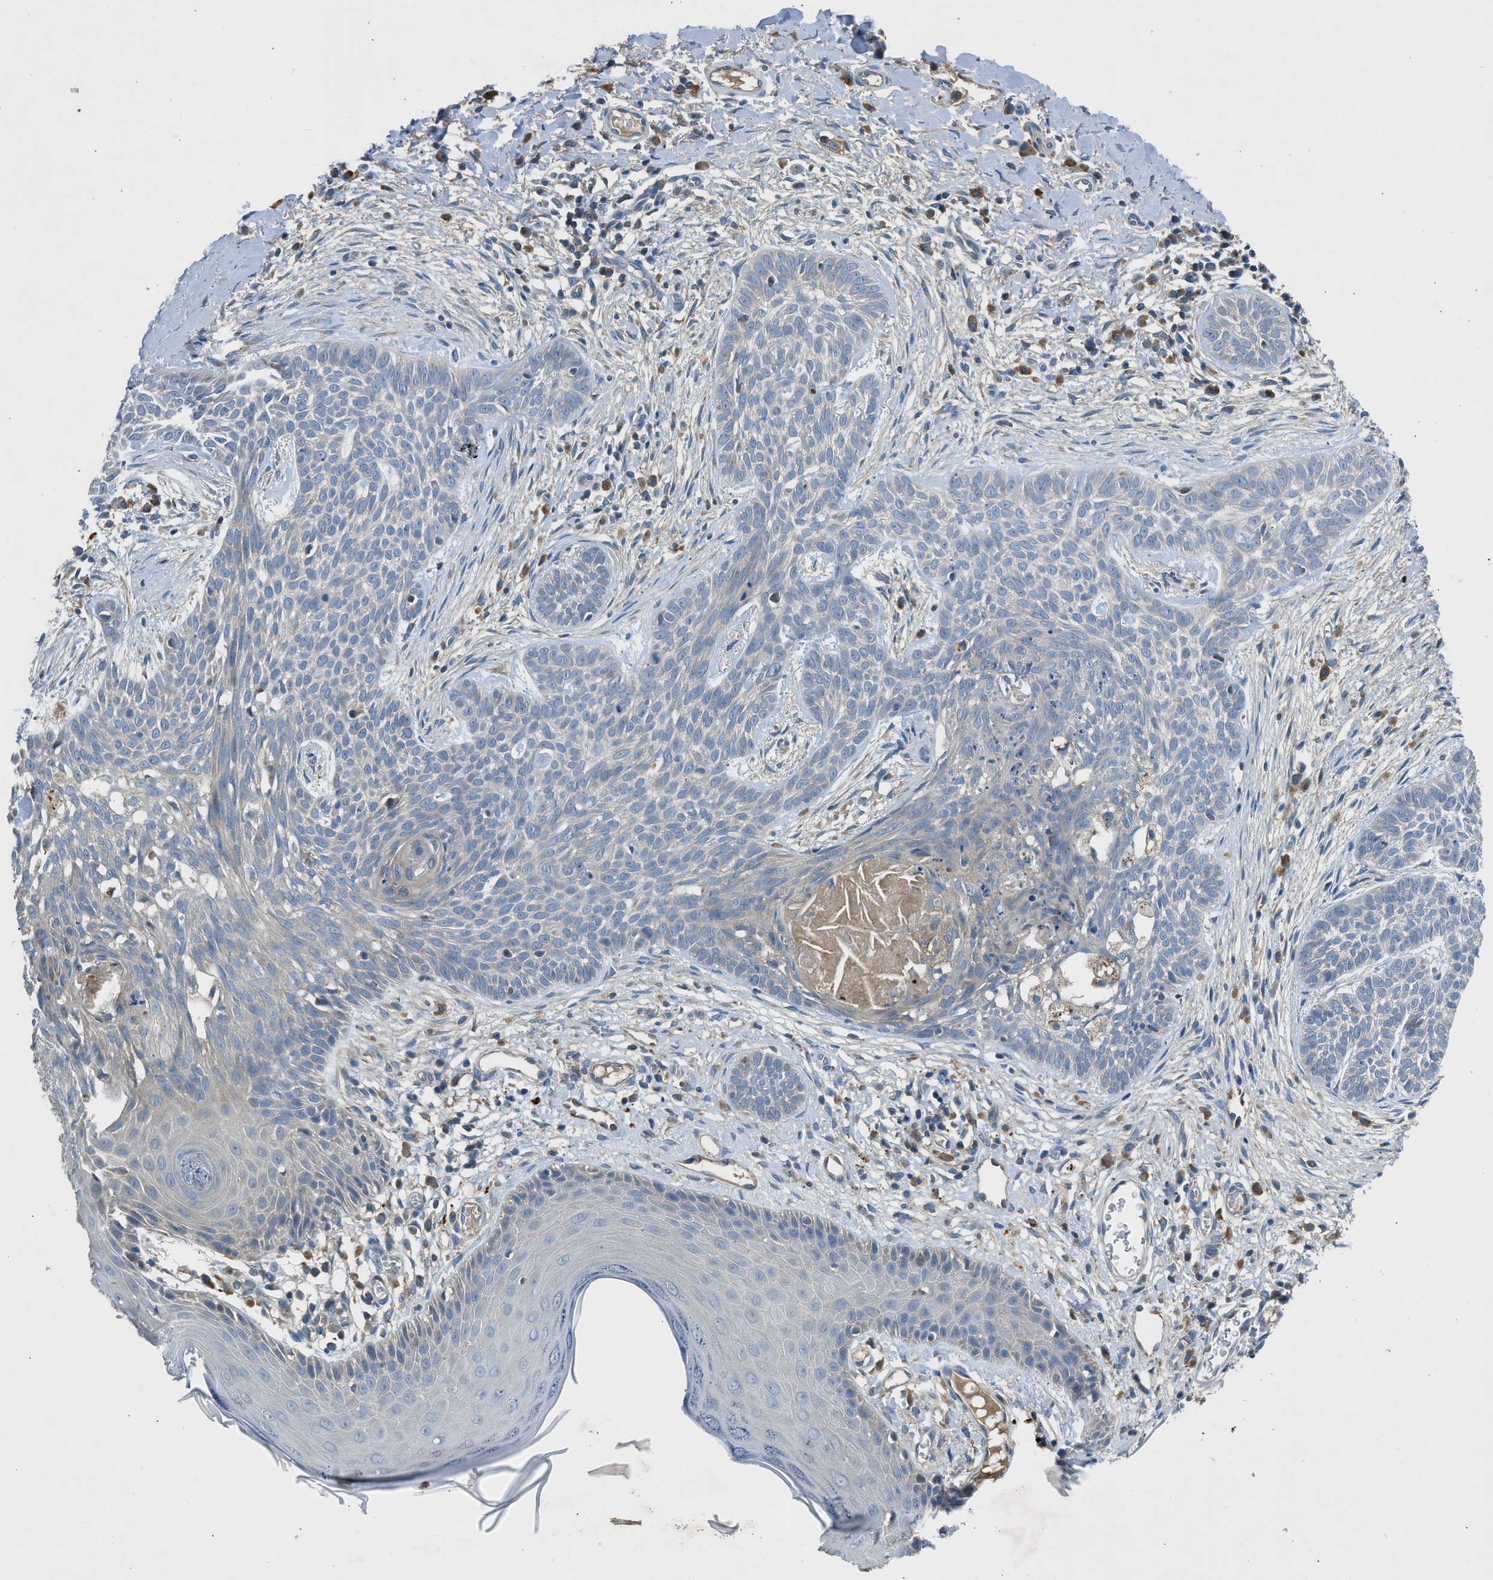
{"staining": {"intensity": "negative", "quantity": "none", "location": "none"}, "tissue": "skin cancer", "cell_type": "Tumor cells", "image_type": "cancer", "snomed": [{"axis": "morphology", "description": "Basal cell carcinoma"}, {"axis": "topography", "description": "Skin"}], "caption": "There is no significant positivity in tumor cells of skin basal cell carcinoma. (DAB immunohistochemistry visualized using brightfield microscopy, high magnification).", "gene": "BMP1", "patient": {"sex": "female", "age": 59}}